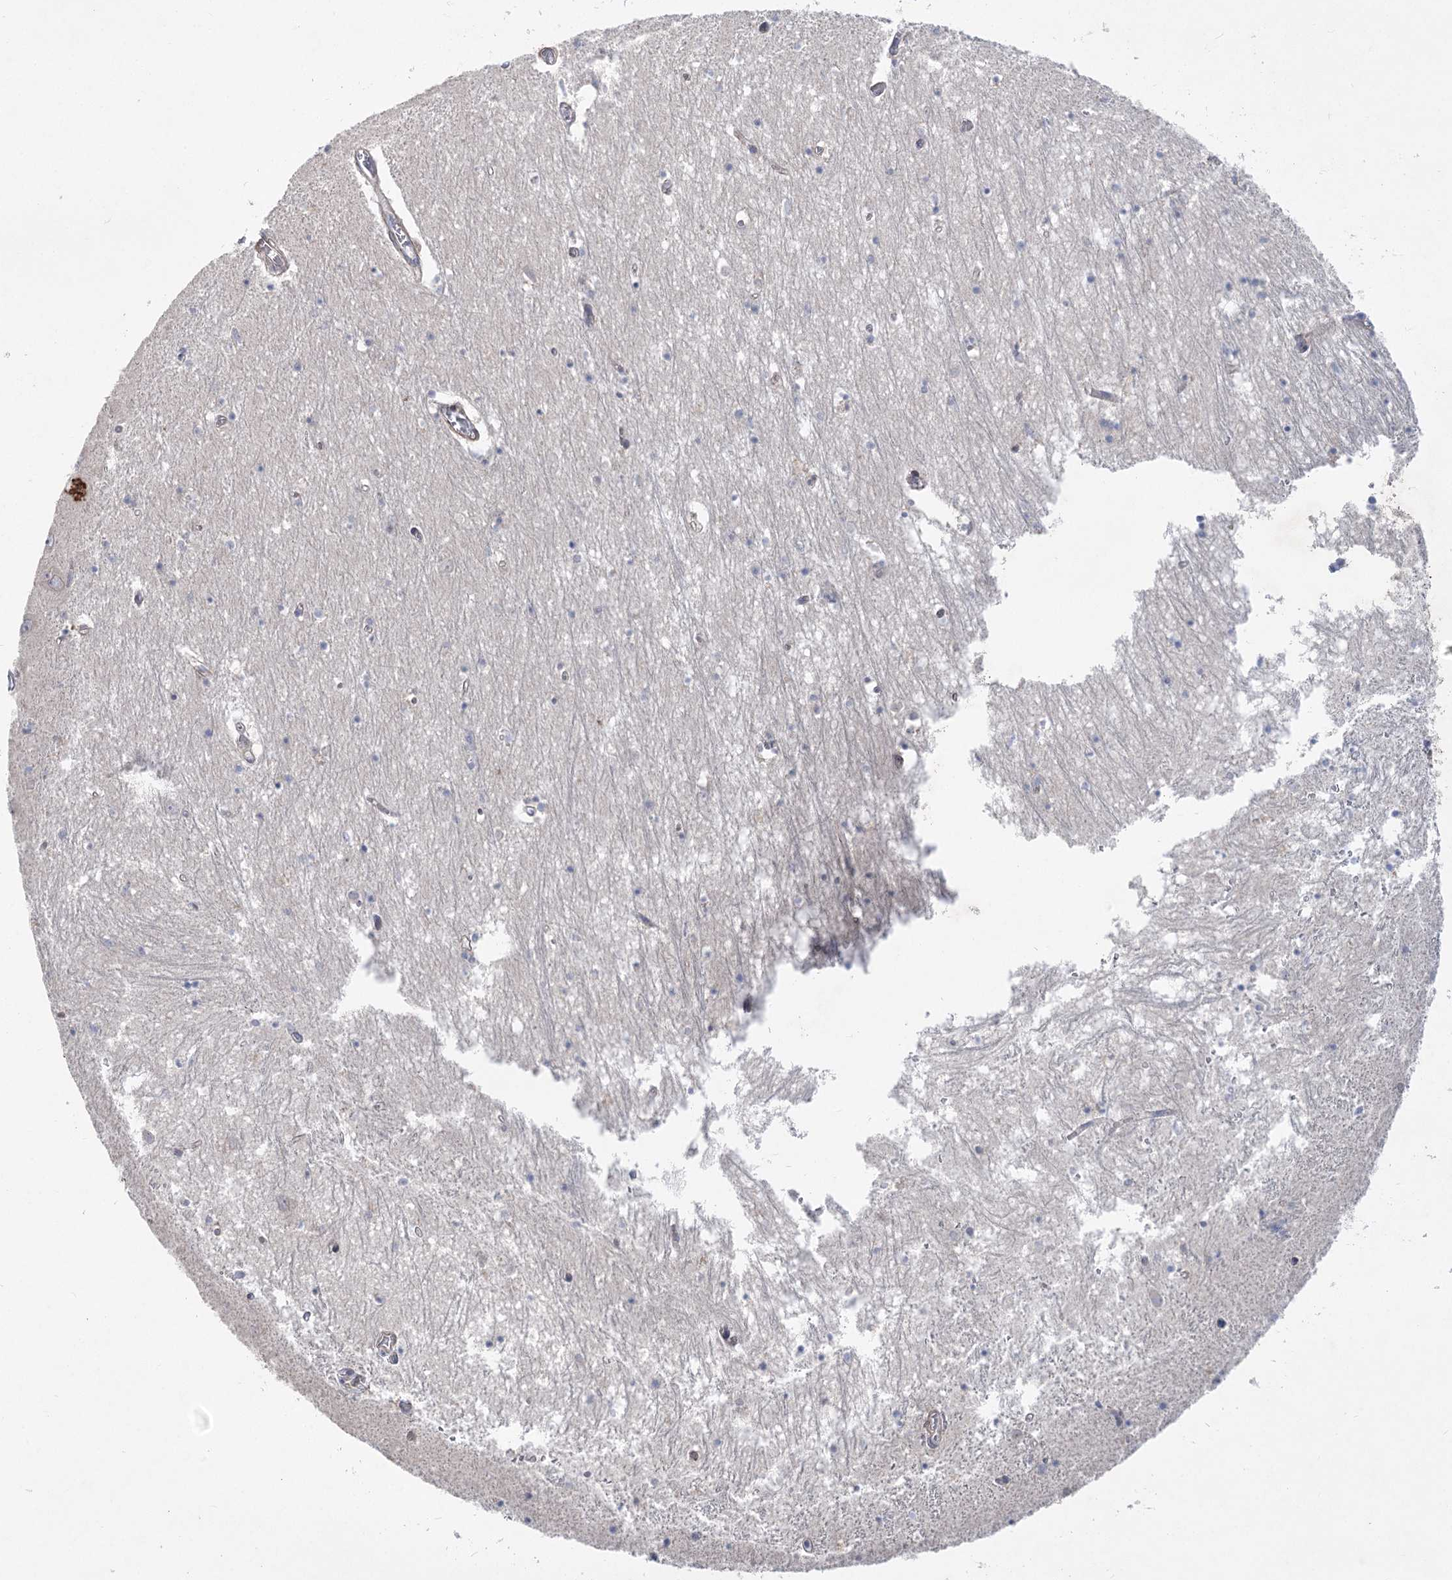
{"staining": {"intensity": "negative", "quantity": "none", "location": "none"}, "tissue": "hippocampus", "cell_type": "Glial cells", "image_type": "normal", "snomed": [{"axis": "morphology", "description": "Normal tissue, NOS"}, {"axis": "topography", "description": "Hippocampus"}], "caption": "This photomicrograph is of normal hippocampus stained with immunohistochemistry (IHC) to label a protein in brown with the nuclei are counter-stained blue. There is no expression in glial cells.", "gene": "SH3BP5L", "patient": {"sex": "male", "age": 70}}